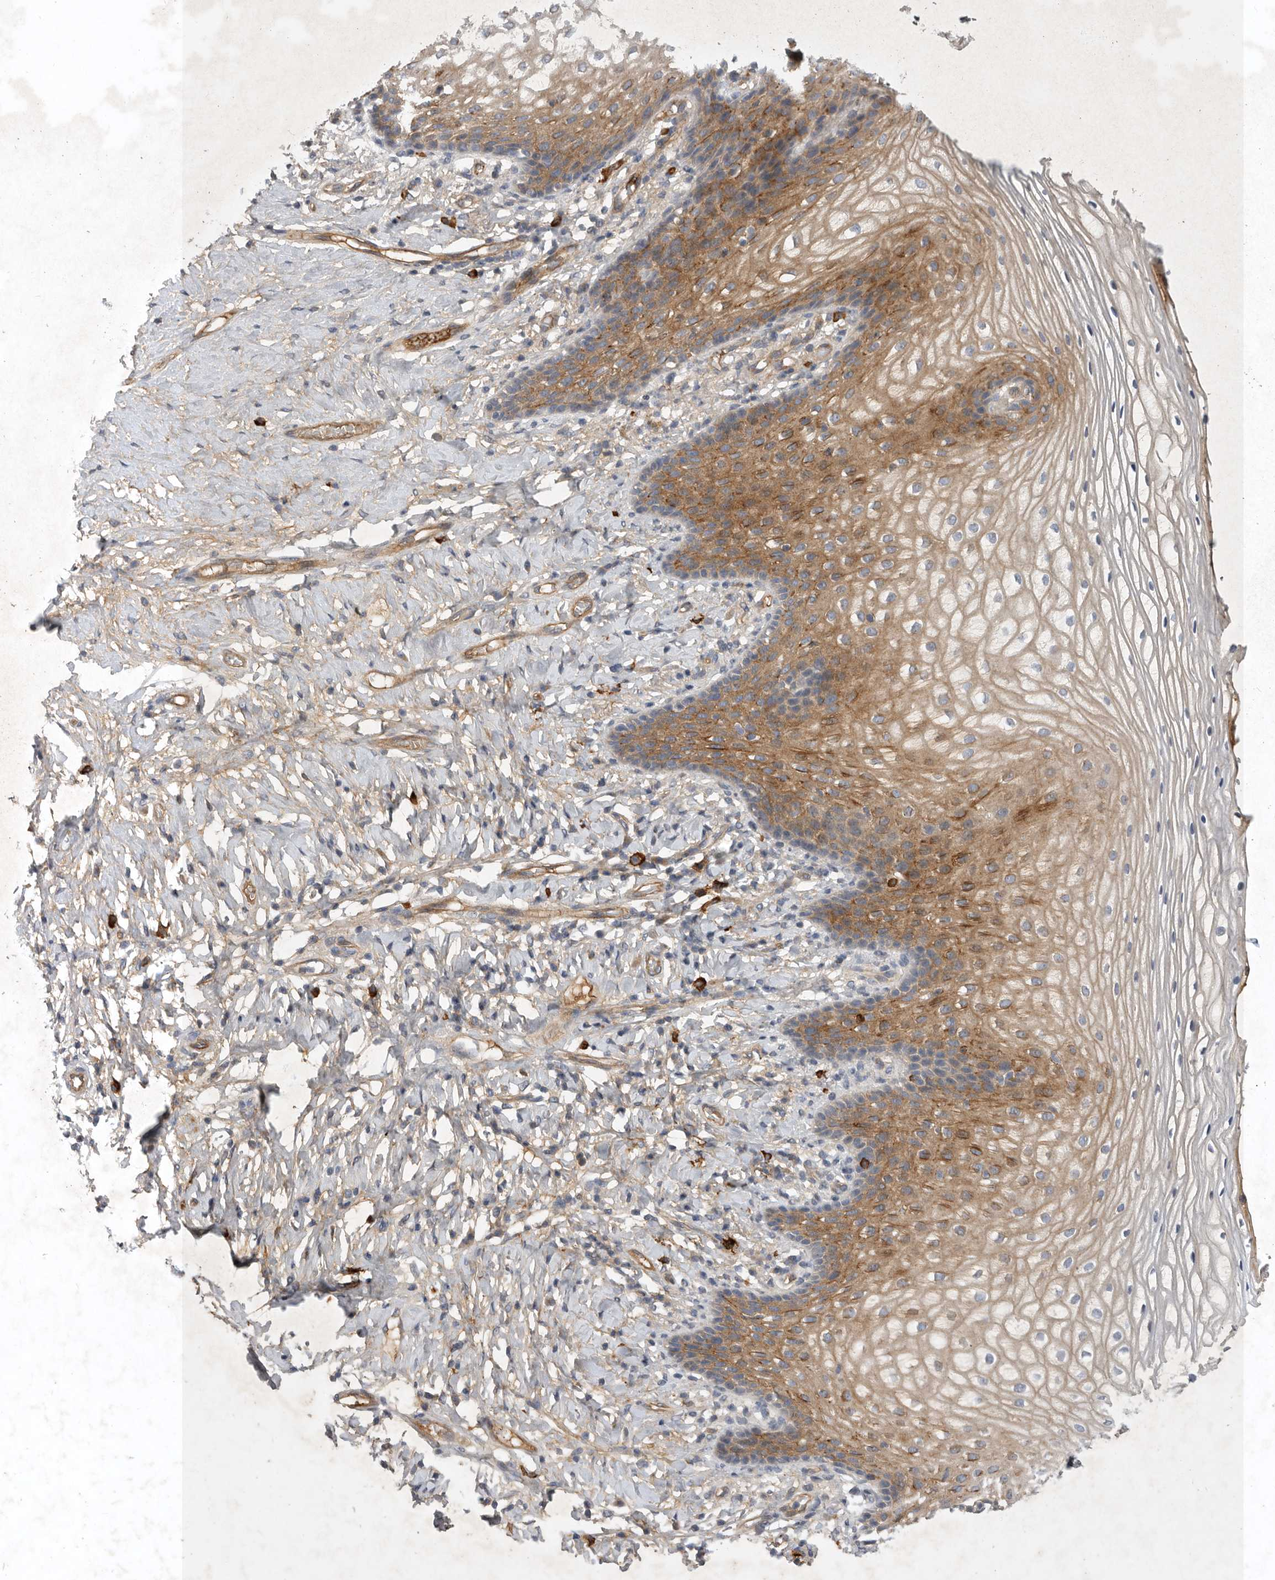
{"staining": {"intensity": "moderate", "quantity": "25%-75%", "location": "cytoplasmic/membranous"}, "tissue": "vagina", "cell_type": "Squamous epithelial cells", "image_type": "normal", "snomed": [{"axis": "morphology", "description": "Normal tissue, NOS"}, {"axis": "topography", "description": "Vagina"}], "caption": "About 25%-75% of squamous epithelial cells in normal human vagina demonstrate moderate cytoplasmic/membranous protein staining as visualized by brown immunohistochemical staining.", "gene": "MLPH", "patient": {"sex": "female", "age": 60}}